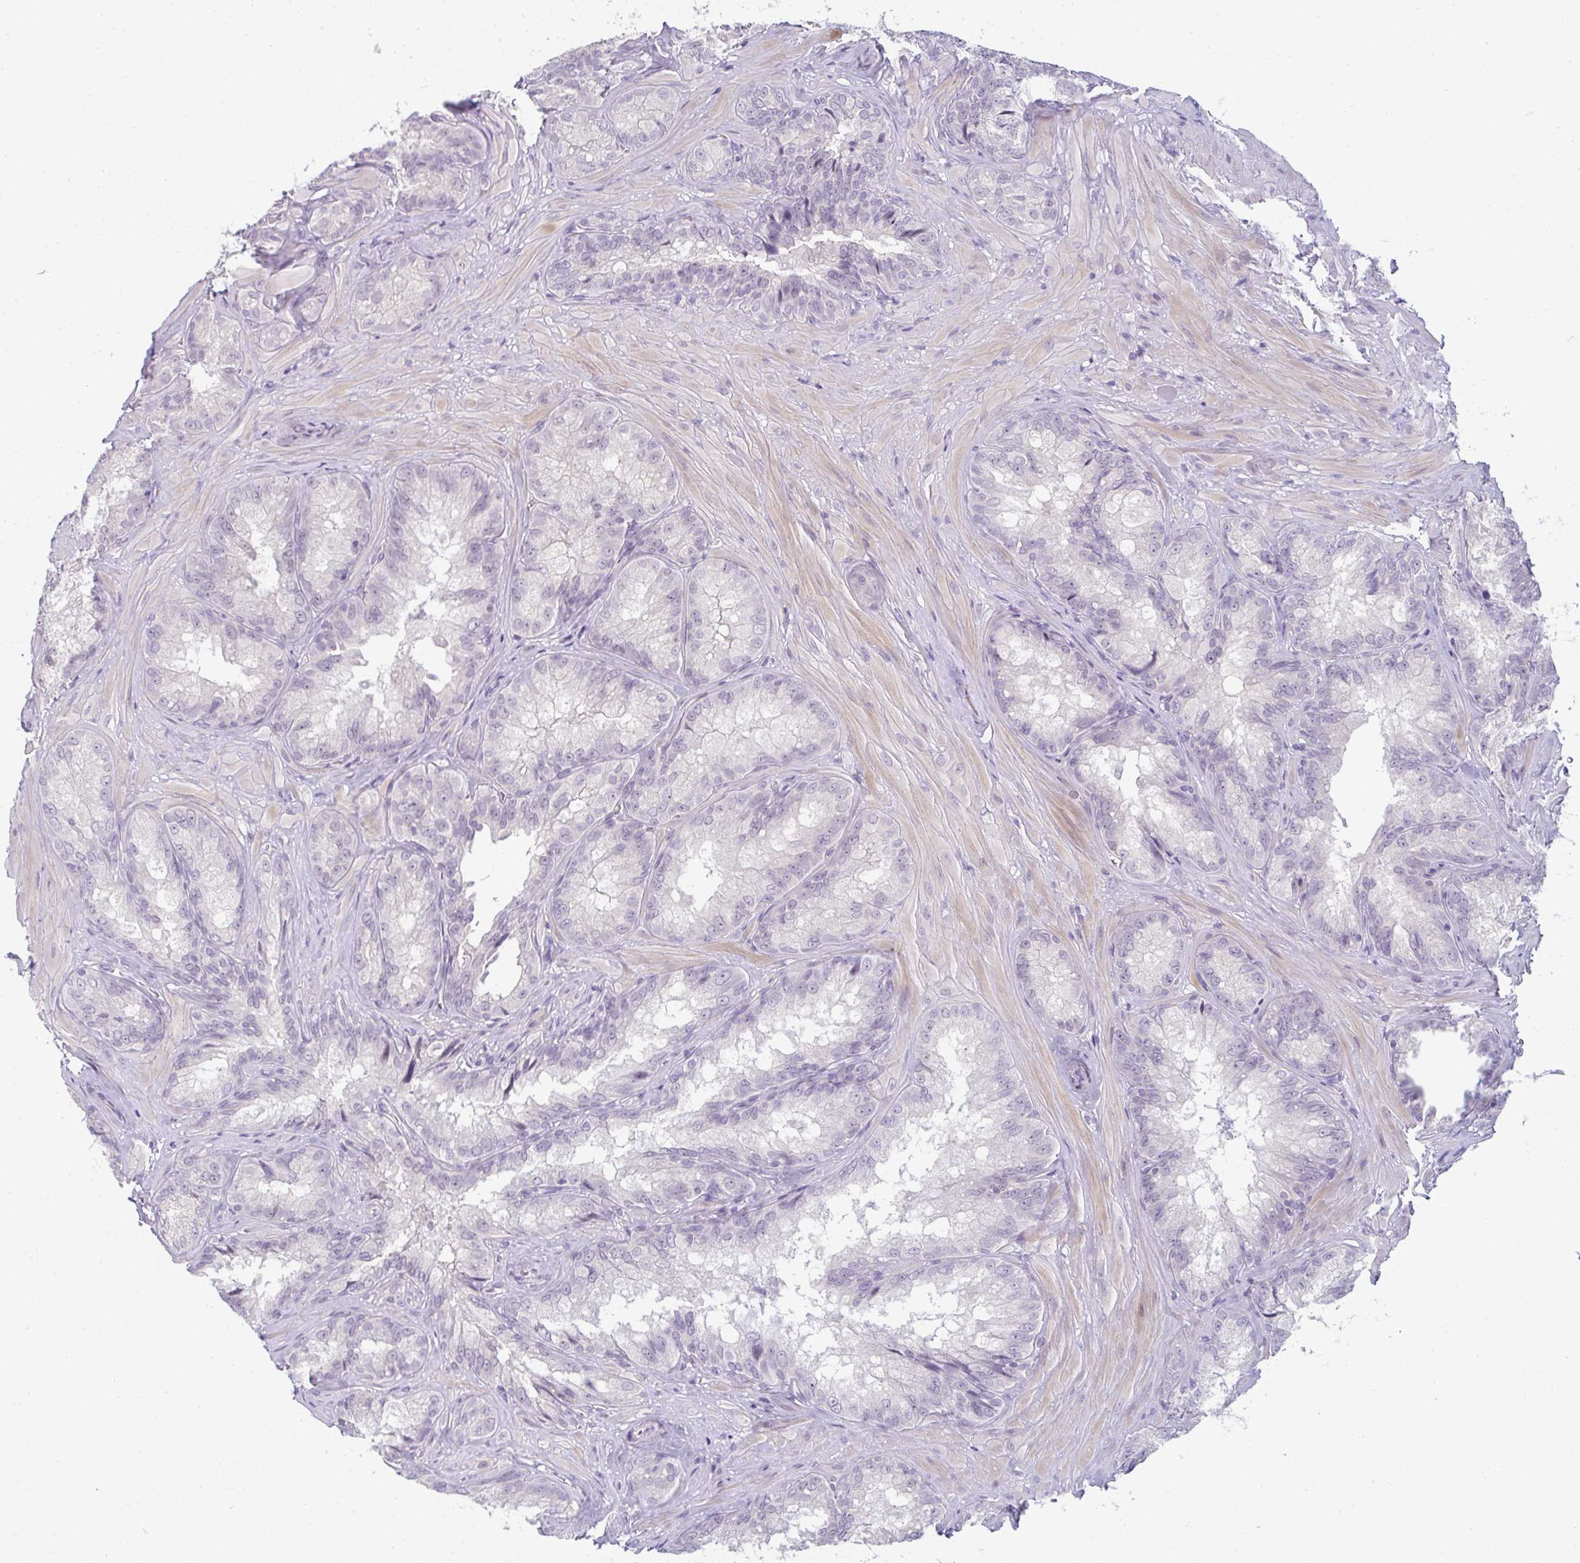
{"staining": {"intensity": "negative", "quantity": "none", "location": "none"}, "tissue": "seminal vesicle", "cell_type": "Glandular cells", "image_type": "normal", "snomed": [{"axis": "morphology", "description": "Normal tissue, NOS"}, {"axis": "topography", "description": "Seminal veicle"}], "caption": "Immunohistochemistry of benign seminal vesicle demonstrates no expression in glandular cells. (DAB immunohistochemistry (IHC) visualized using brightfield microscopy, high magnification).", "gene": "PPFIA4", "patient": {"sex": "male", "age": 47}}